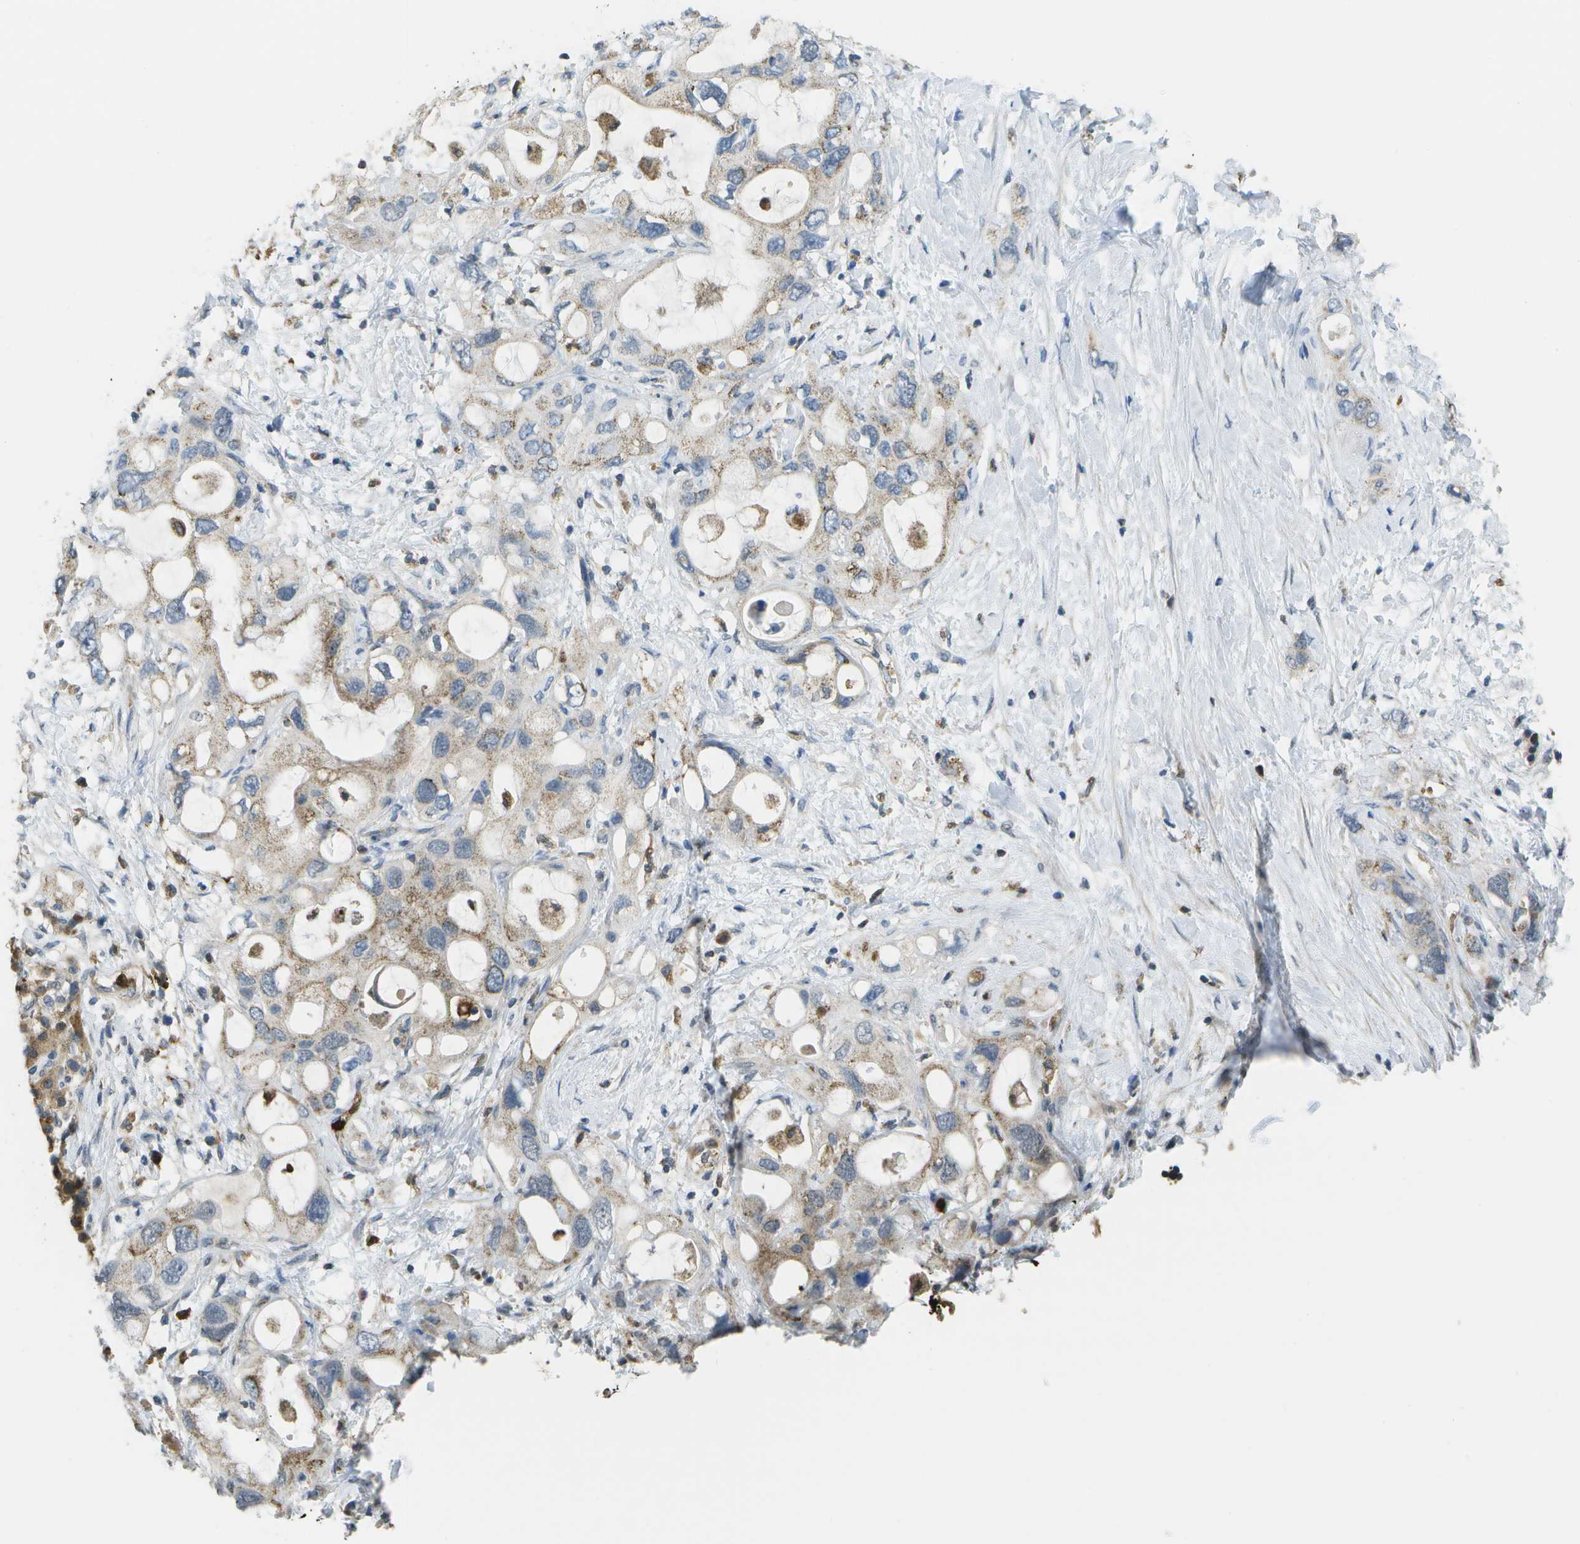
{"staining": {"intensity": "weak", "quantity": ">75%", "location": "cytoplasmic/membranous"}, "tissue": "pancreatic cancer", "cell_type": "Tumor cells", "image_type": "cancer", "snomed": [{"axis": "morphology", "description": "Adenocarcinoma, NOS"}, {"axis": "topography", "description": "Pancreas"}], "caption": "The image exhibits immunohistochemical staining of pancreatic adenocarcinoma. There is weak cytoplasmic/membranous positivity is appreciated in about >75% of tumor cells.", "gene": "CACHD1", "patient": {"sex": "female", "age": 56}}